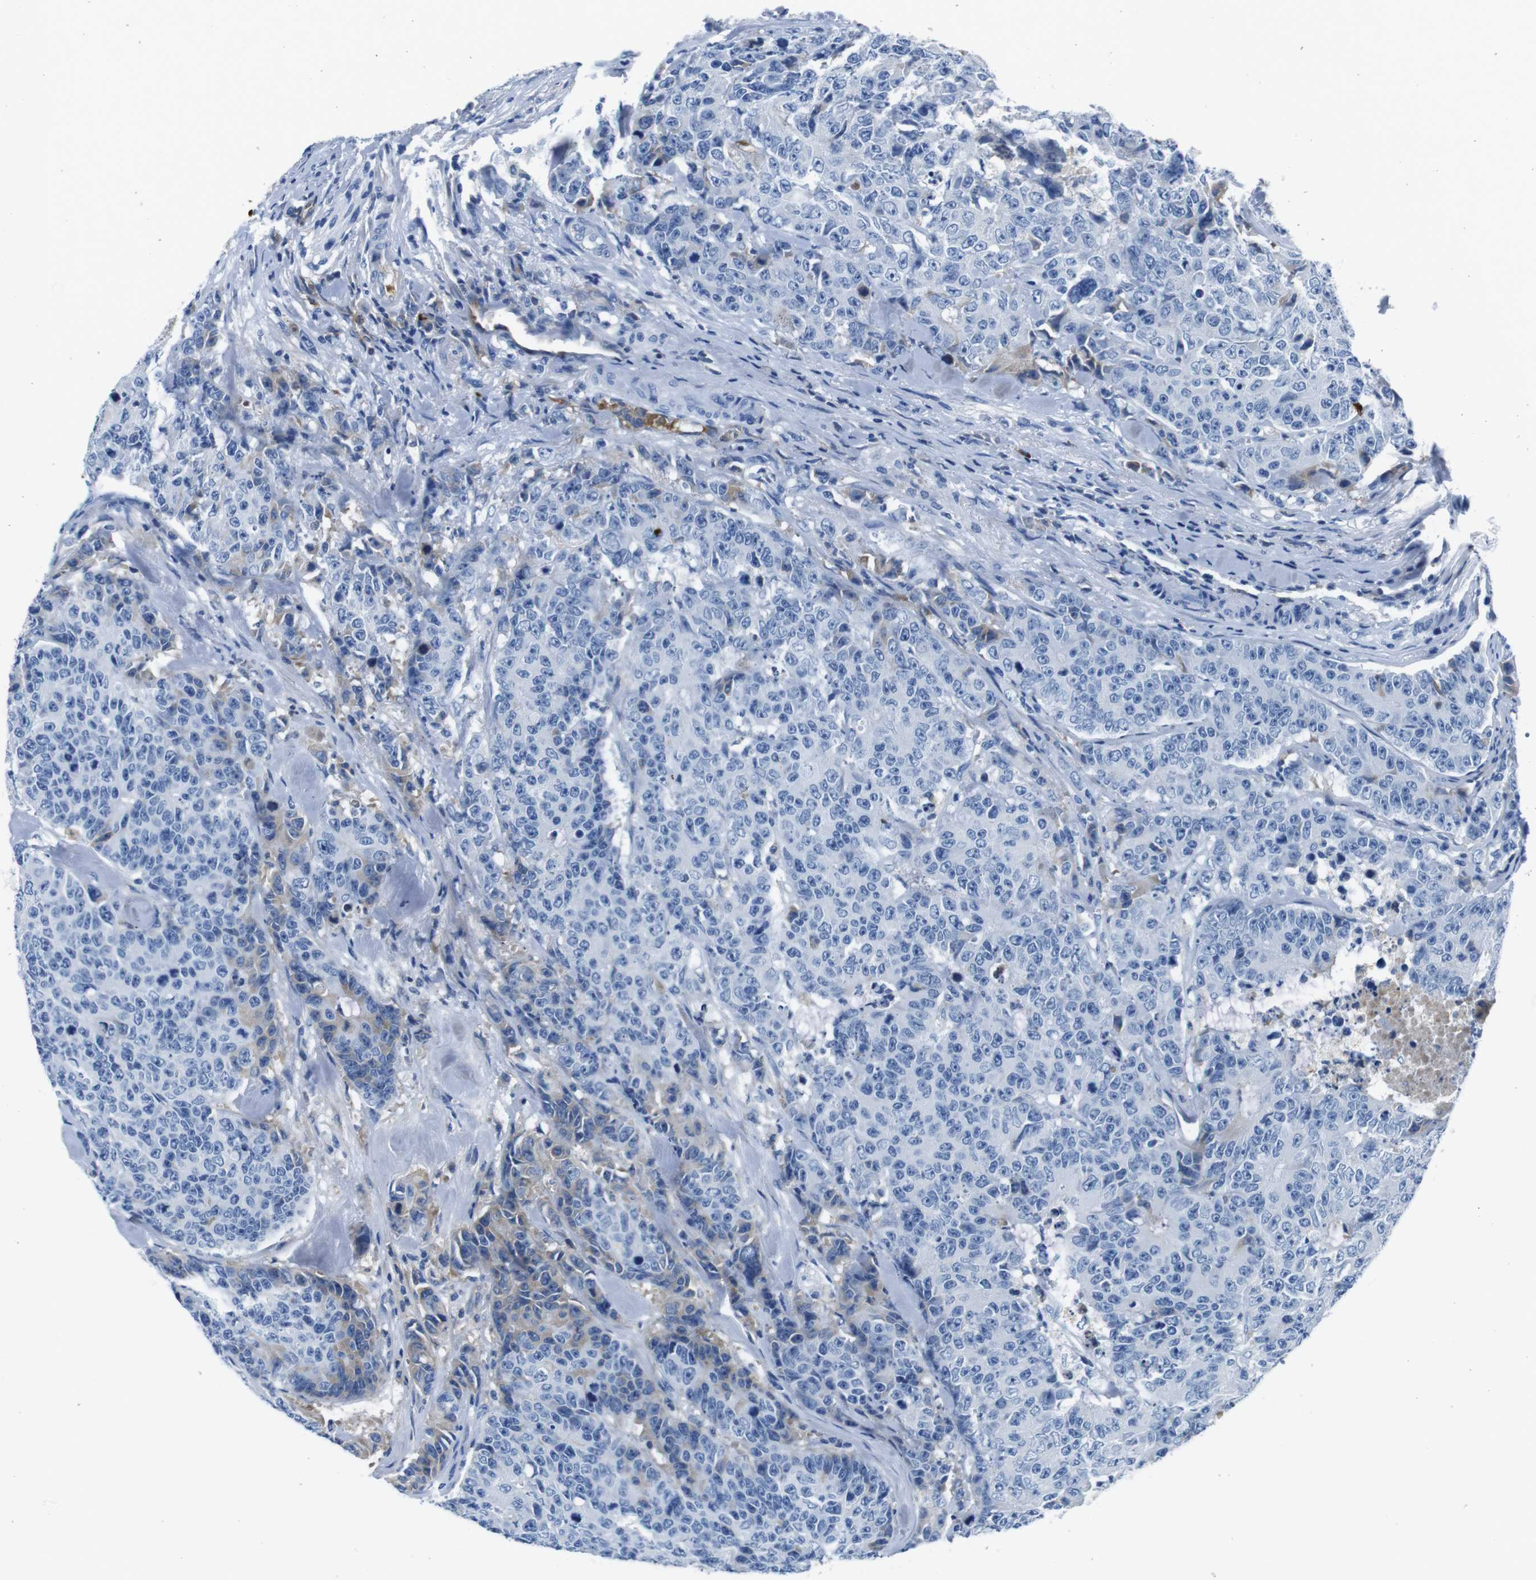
{"staining": {"intensity": "negative", "quantity": "none", "location": "none"}, "tissue": "colorectal cancer", "cell_type": "Tumor cells", "image_type": "cancer", "snomed": [{"axis": "morphology", "description": "Adenocarcinoma, NOS"}, {"axis": "topography", "description": "Colon"}], "caption": "Human colorectal cancer (adenocarcinoma) stained for a protein using immunohistochemistry (IHC) reveals no positivity in tumor cells.", "gene": "IGKC", "patient": {"sex": "female", "age": 86}}